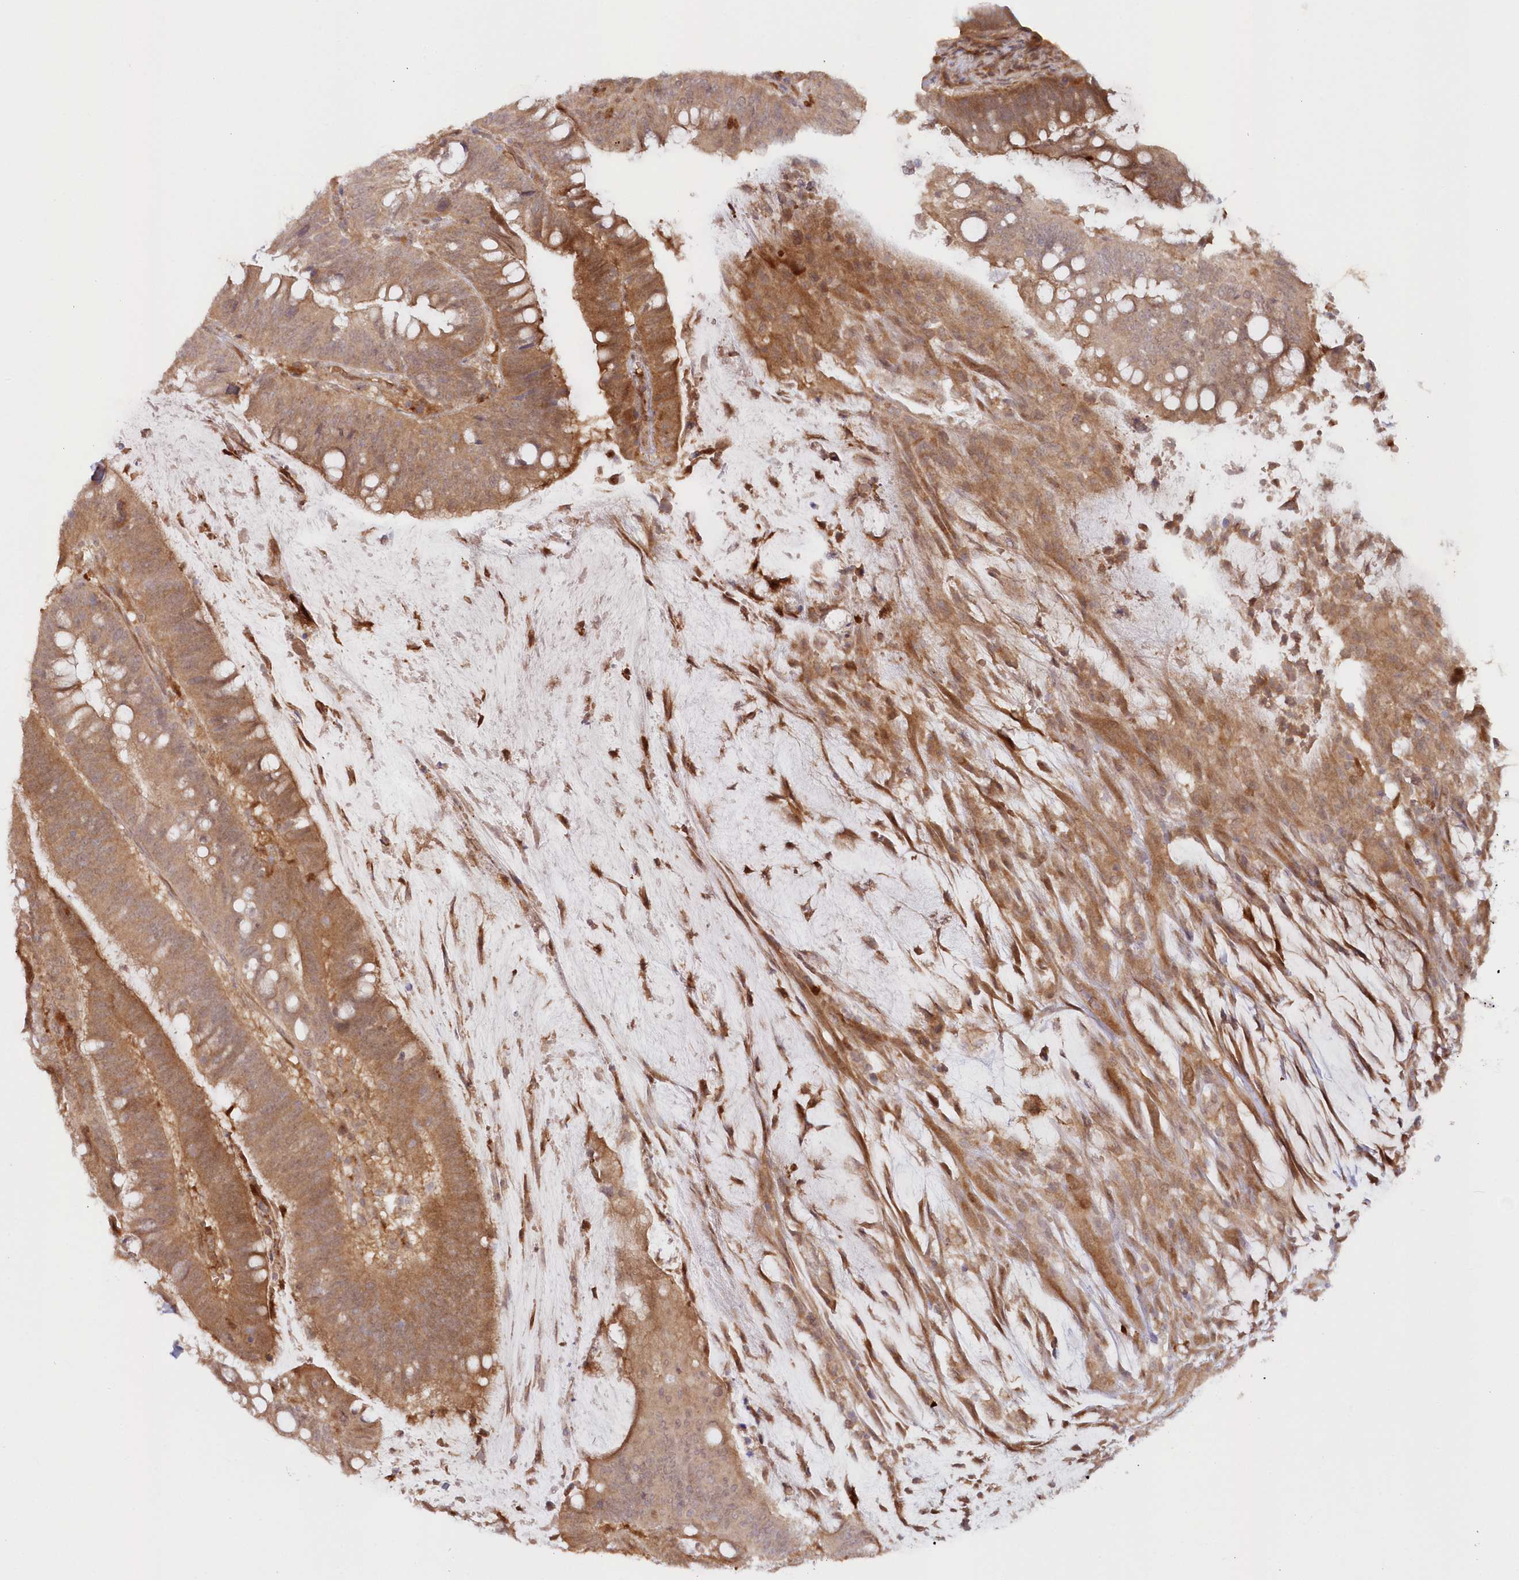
{"staining": {"intensity": "moderate", "quantity": ">75%", "location": "cytoplasmic/membranous"}, "tissue": "colorectal cancer", "cell_type": "Tumor cells", "image_type": "cancer", "snomed": [{"axis": "morphology", "description": "Adenocarcinoma, NOS"}, {"axis": "topography", "description": "Colon"}], "caption": "Protein staining of adenocarcinoma (colorectal) tissue demonstrates moderate cytoplasmic/membranous positivity in approximately >75% of tumor cells. (DAB (3,3'-diaminobenzidine) IHC with brightfield microscopy, high magnification).", "gene": "GBE1", "patient": {"sex": "female", "age": 66}}